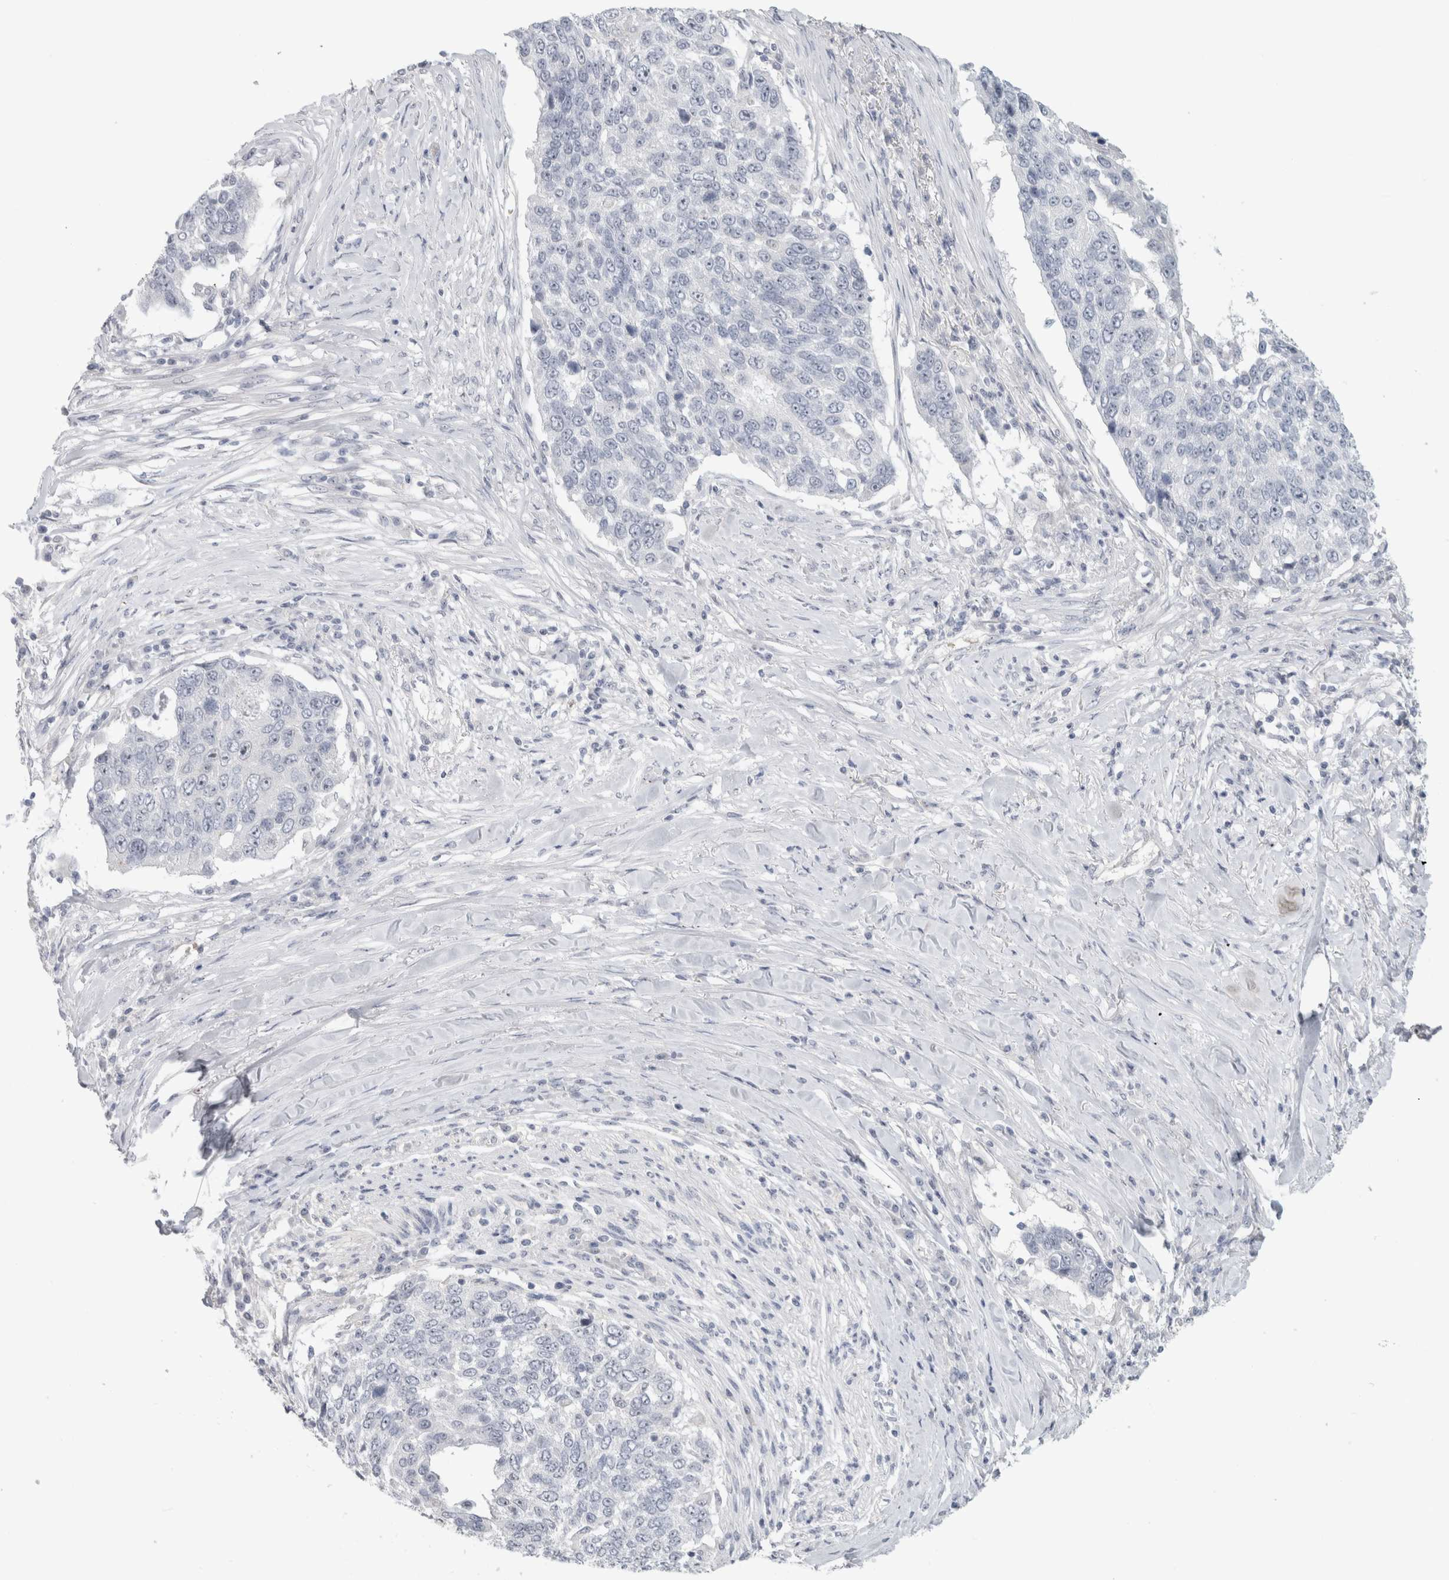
{"staining": {"intensity": "negative", "quantity": "none", "location": "none"}, "tissue": "lung cancer", "cell_type": "Tumor cells", "image_type": "cancer", "snomed": [{"axis": "morphology", "description": "Squamous cell carcinoma, NOS"}, {"axis": "topography", "description": "Lung"}], "caption": "This histopathology image is of squamous cell carcinoma (lung) stained with IHC to label a protein in brown with the nuclei are counter-stained blue. There is no expression in tumor cells. (Immunohistochemistry (ihc), brightfield microscopy, high magnification).", "gene": "FMR1NB", "patient": {"sex": "male", "age": 66}}